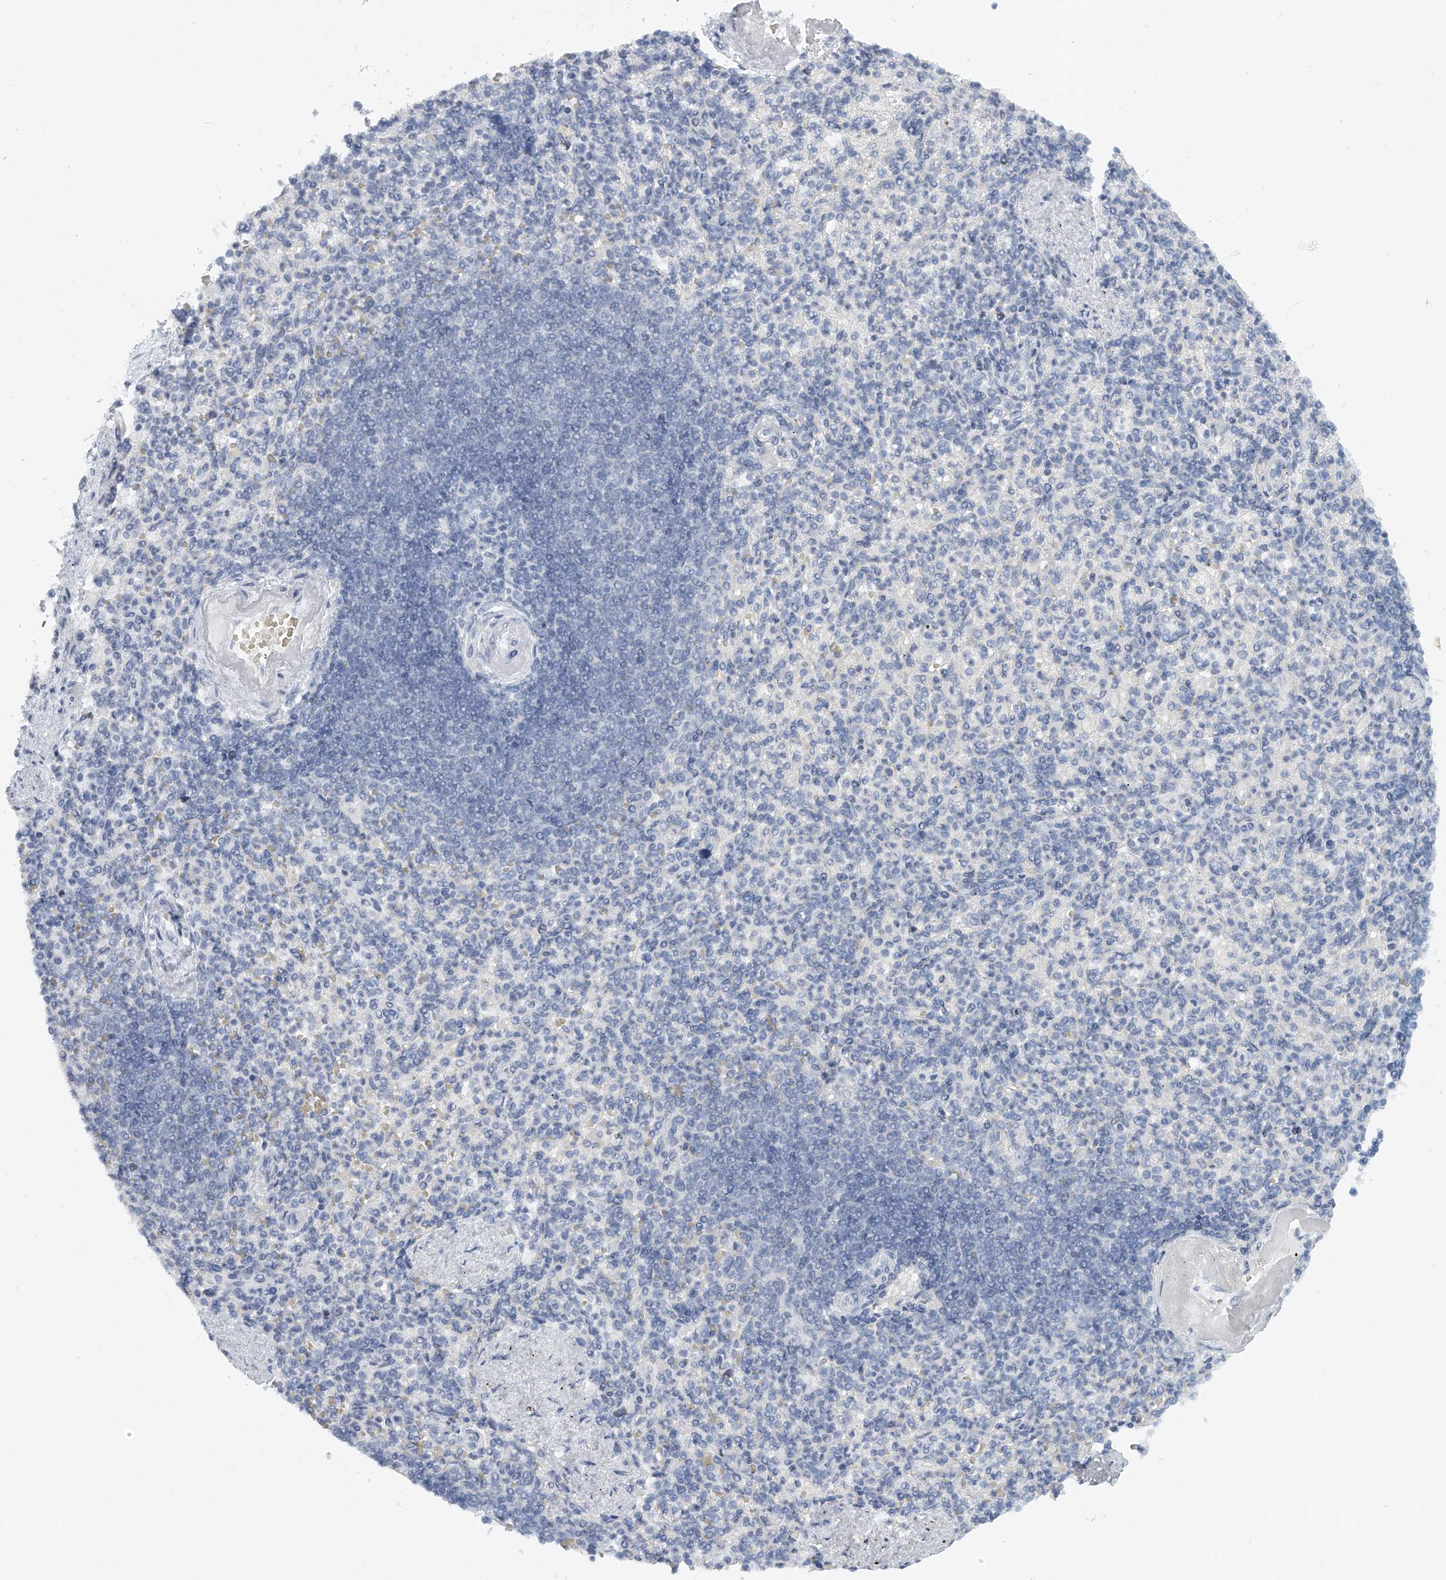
{"staining": {"intensity": "negative", "quantity": "none", "location": "none"}, "tissue": "spleen", "cell_type": "Cells in red pulp", "image_type": "normal", "snomed": [{"axis": "morphology", "description": "Normal tissue, NOS"}, {"axis": "topography", "description": "Spleen"}], "caption": "Spleen was stained to show a protein in brown. There is no significant positivity in cells in red pulp.", "gene": "FAT2", "patient": {"sex": "female", "age": 74}}